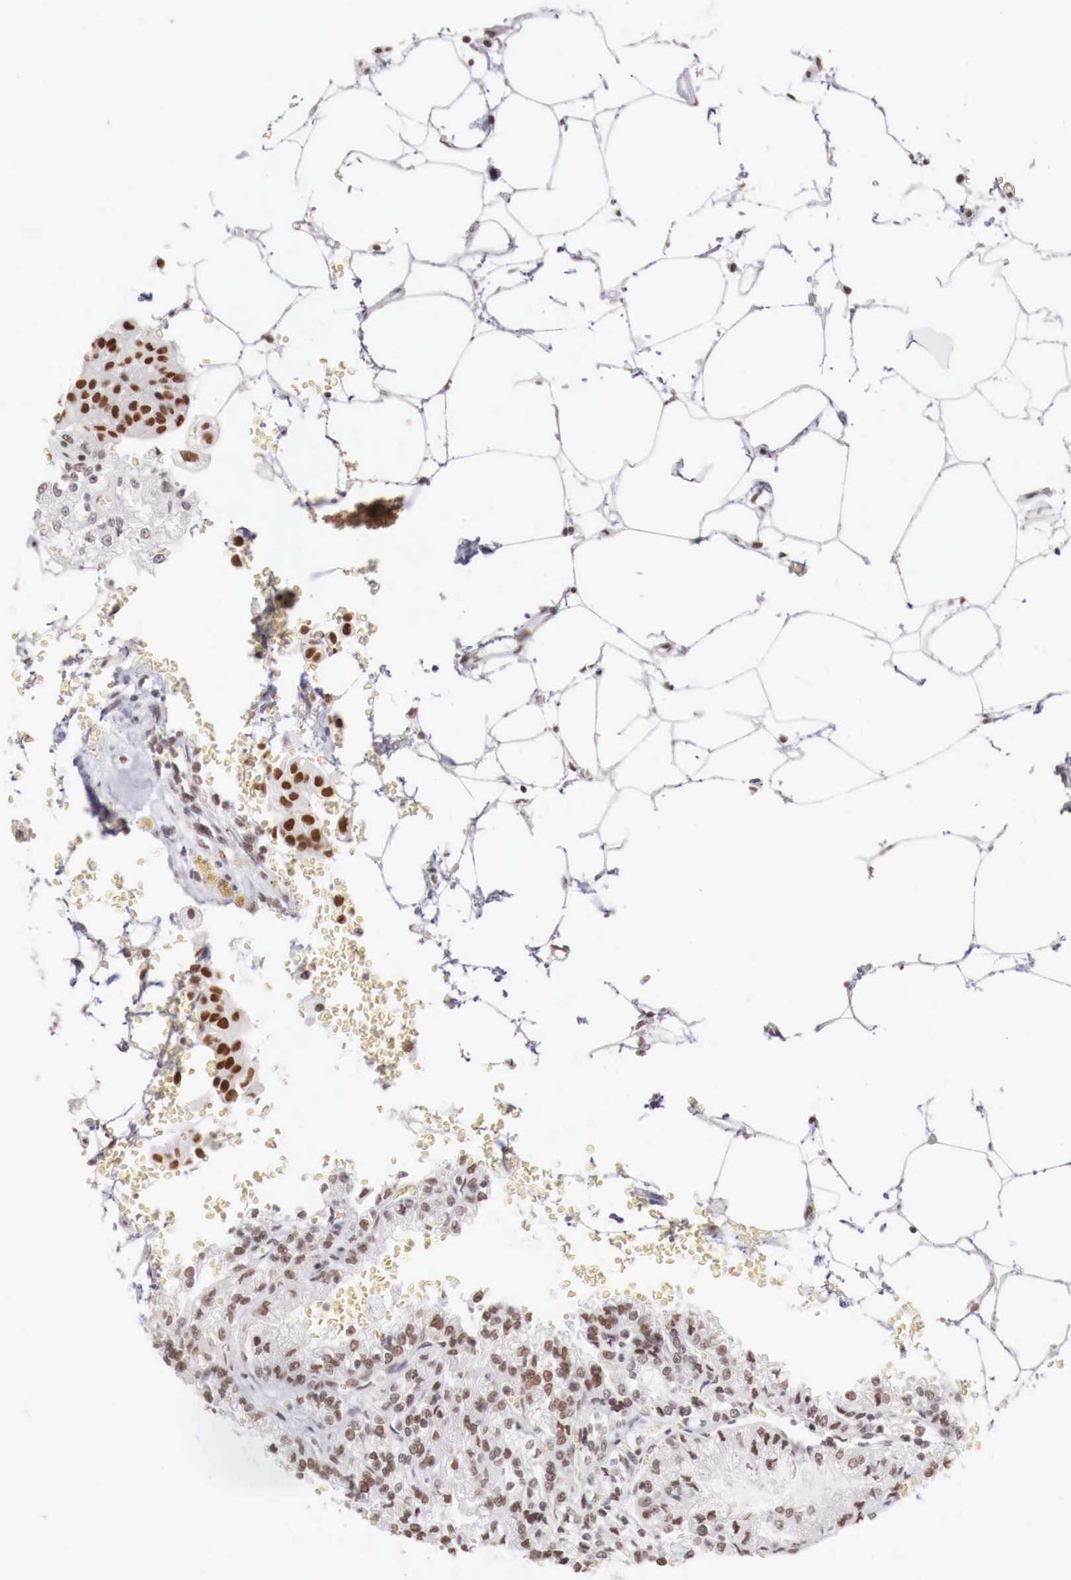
{"staining": {"intensity": "strong", "quantity": ">75%", "location": "nuclear"}, "tissue": "renal cancer", "cell_type": "Tumor cells", "image_type": "cancer", "snomed": [{"axis": "morphology", "description": "Adenocarcinoma, NOS"}, {"axis": "topography", "description": "Kidney"}], "caption": "The photomicrograph shows a brown stain indicating the presence of a protein in the nuclear of tumor cells in renal cancer.", "gene": "PHF14", "patient": {"sex": "female", "age": 56}}